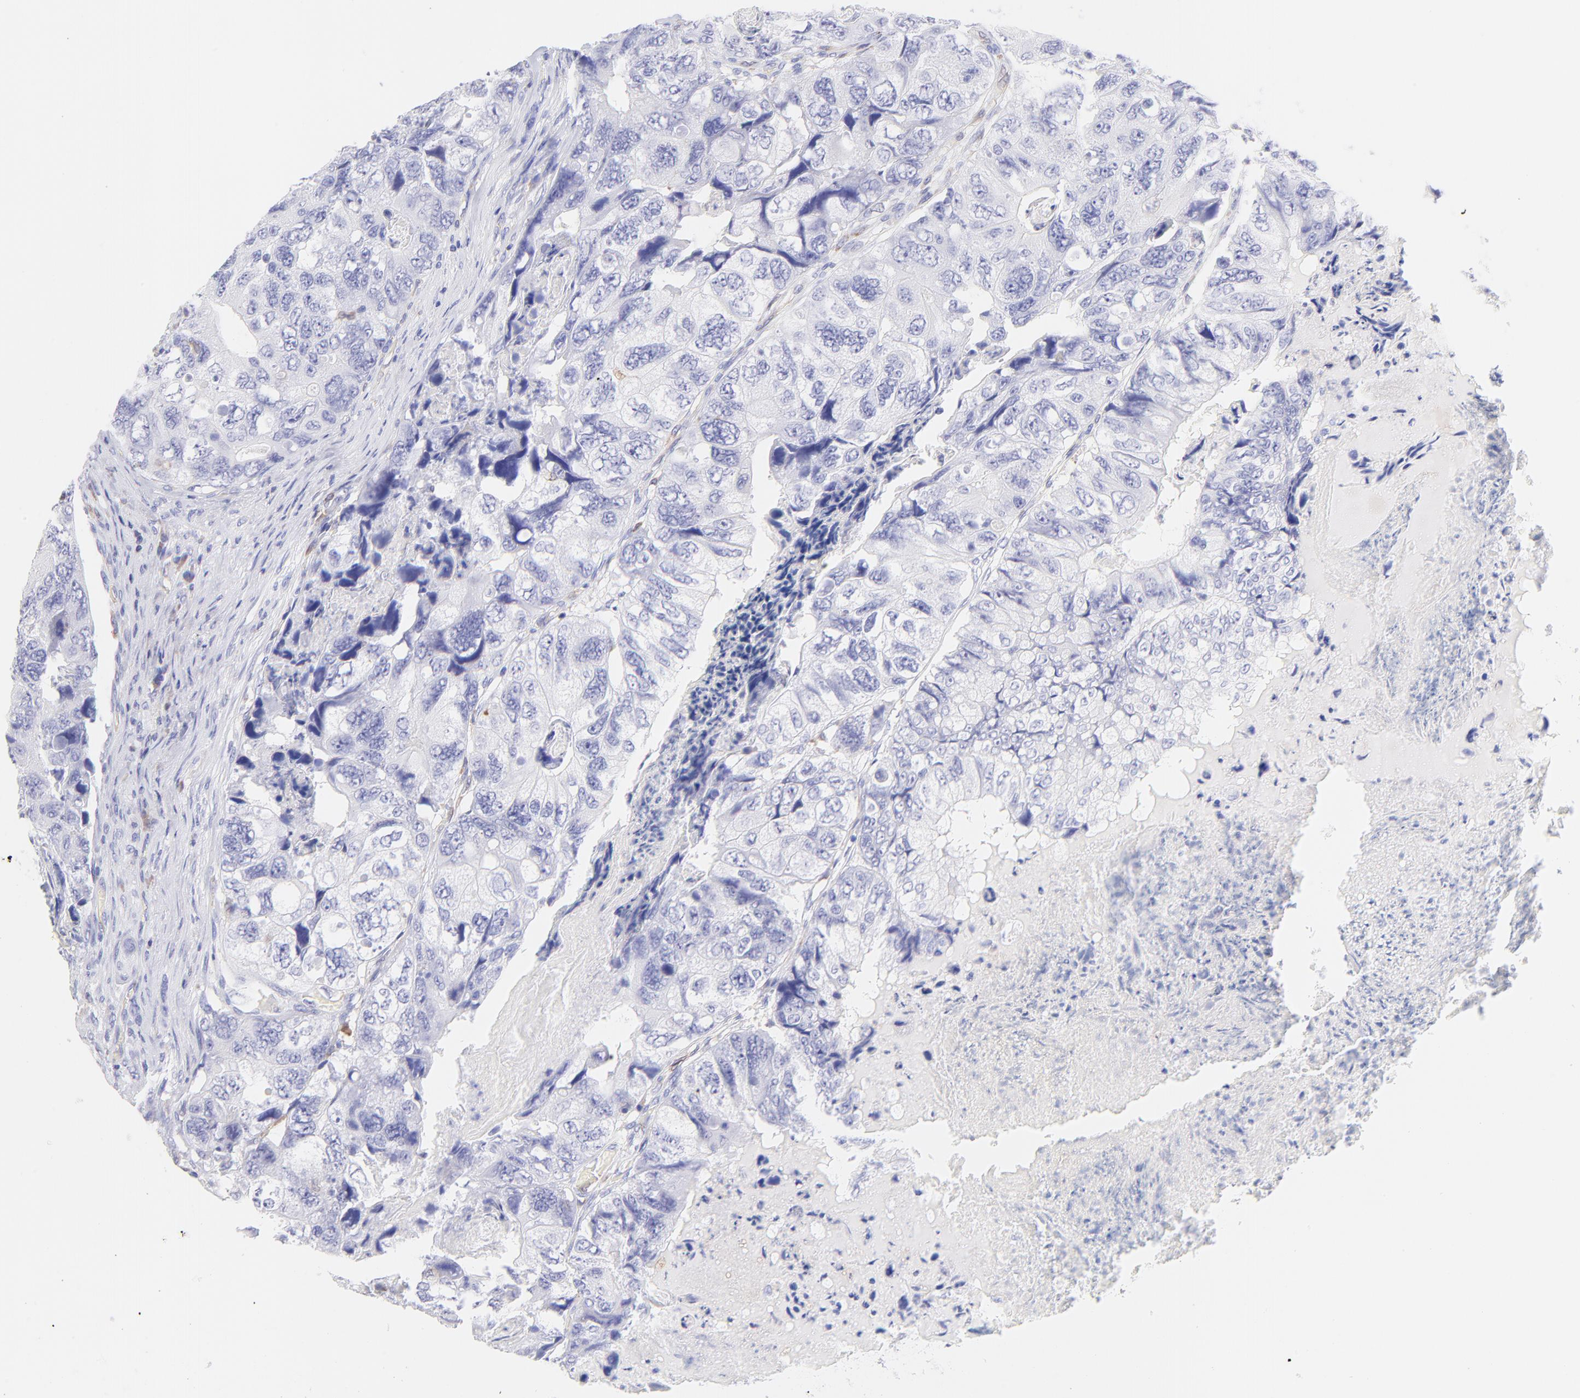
{"staining": {"intensity": "negative", "quantity": "none", "location": "none"}, "tissue": "colorectal cancer", "cell_type": "Tumor cells", "image_type": "cancer", "snomed": [{"axis": "morphology", "description": "Adenocarcinoma, NOS"}, {"axis": "topography", "description": "Rectum"}], "caption": "Immunohistochemistry (IHC) micrograph of neoplastic tissue: adenocarcinoma (colorectal) stained with DAB (3,3'-diaminobenzidine) reveals no significant protein staining in tumor cells.", "gene": "IRAG2", "patient": {"sex": "female", "age": 82}}